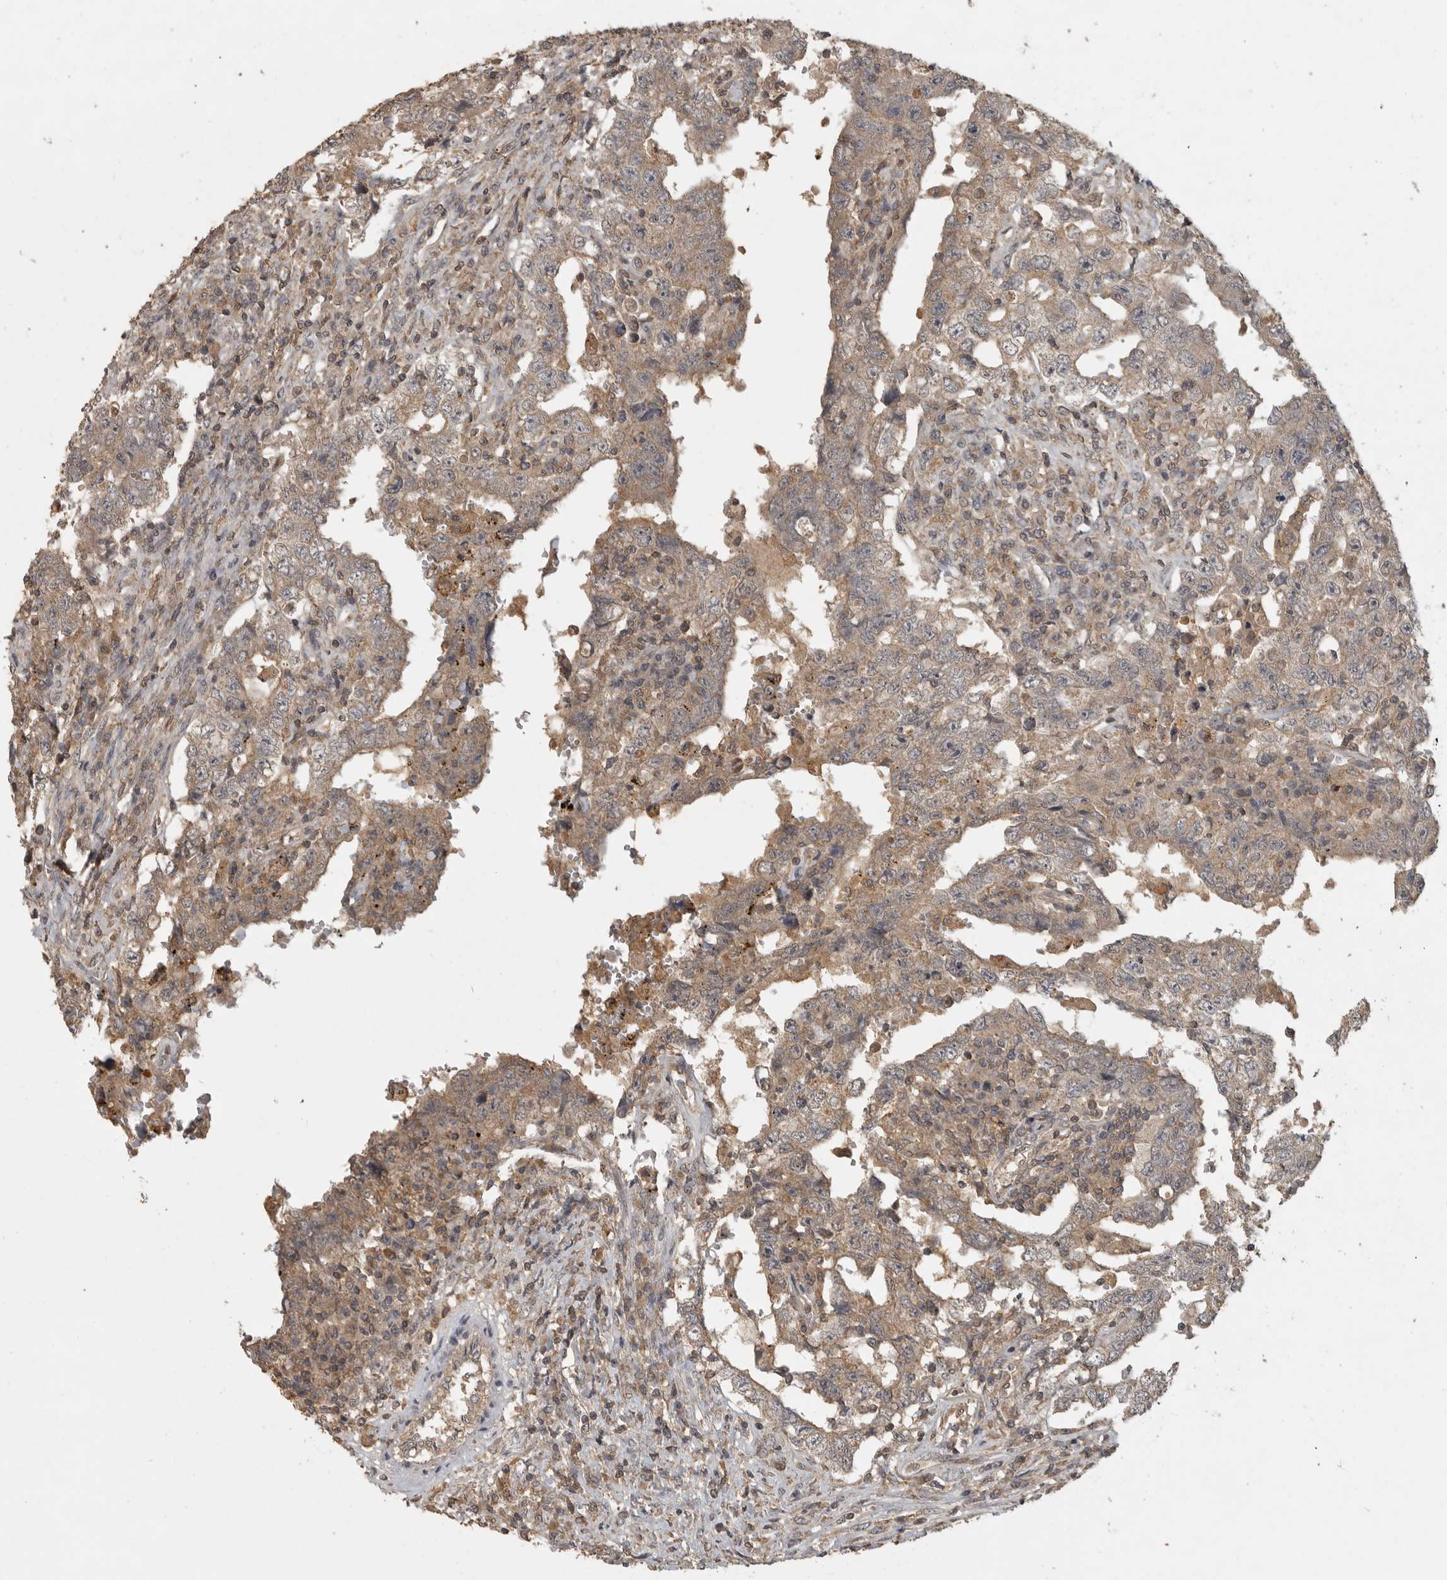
{"staining": {"intensity": "weak", "quantity": ">75%", "location": "cytoplasmic/membranous"}, "tissue": "testis cancer", "cell_type": "Tumor cells", "image_type": "cancer", "snomed": [{"axis": "morphology", "description": "Carcinoma, Embryonal, NOS"}, {"axis": "topography", "description": "Testis"}], "caption": "About >75% of tumor cells in human testis embryonal carcinoma reveal weak cytoplasmic/membranous protein staining as visualized by brown immunohistochemical staining.", "gene": "ADAMTS4", "patient": {"sex": "male", "age": 26}}